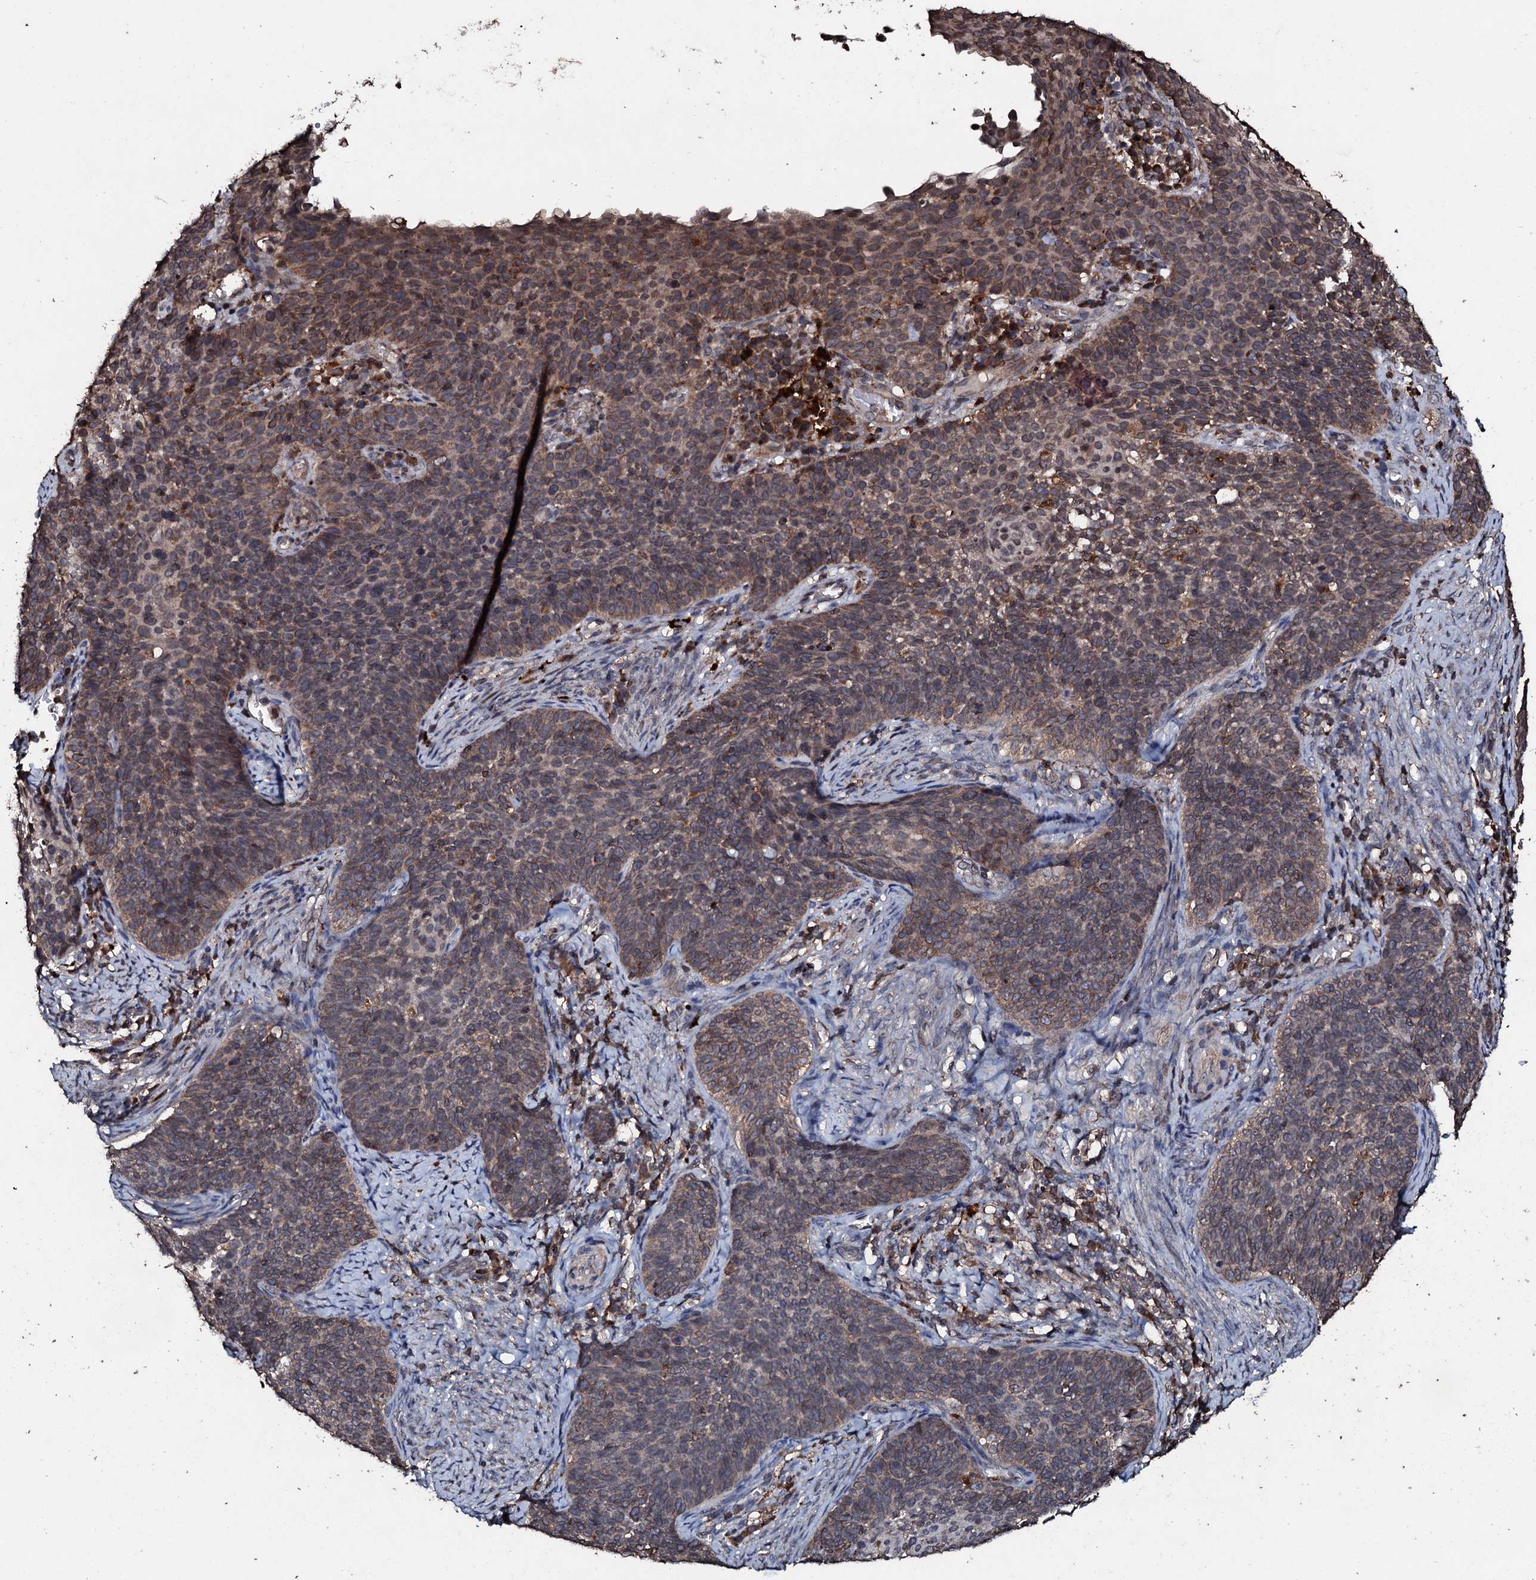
{"staining": {"intensity": "moderate", "quantity": "25%-75%", "location": "cytoplasmic/membranous"}, "tissue": "cervical cancer", "cell_type": "Tumor cells", "image_type": "cancer", "snomed": [{"axis": "morphology", "description": "Normal tissue, NOS"}, {"axis": "morphology", "description": "Squamous cell carcinoma, NOS"}, {"axis": "topography", "description": "Cervix"}], "caption": "Human squamous cell carcinoma (cervical) stained with a brown dye exhibits moderate cytoplasmic/membranous positive staining in approximately 25%-75% of tumor cells.", "gene": "SDHAF2", "patient": {"sex": "female", "age": 39}}